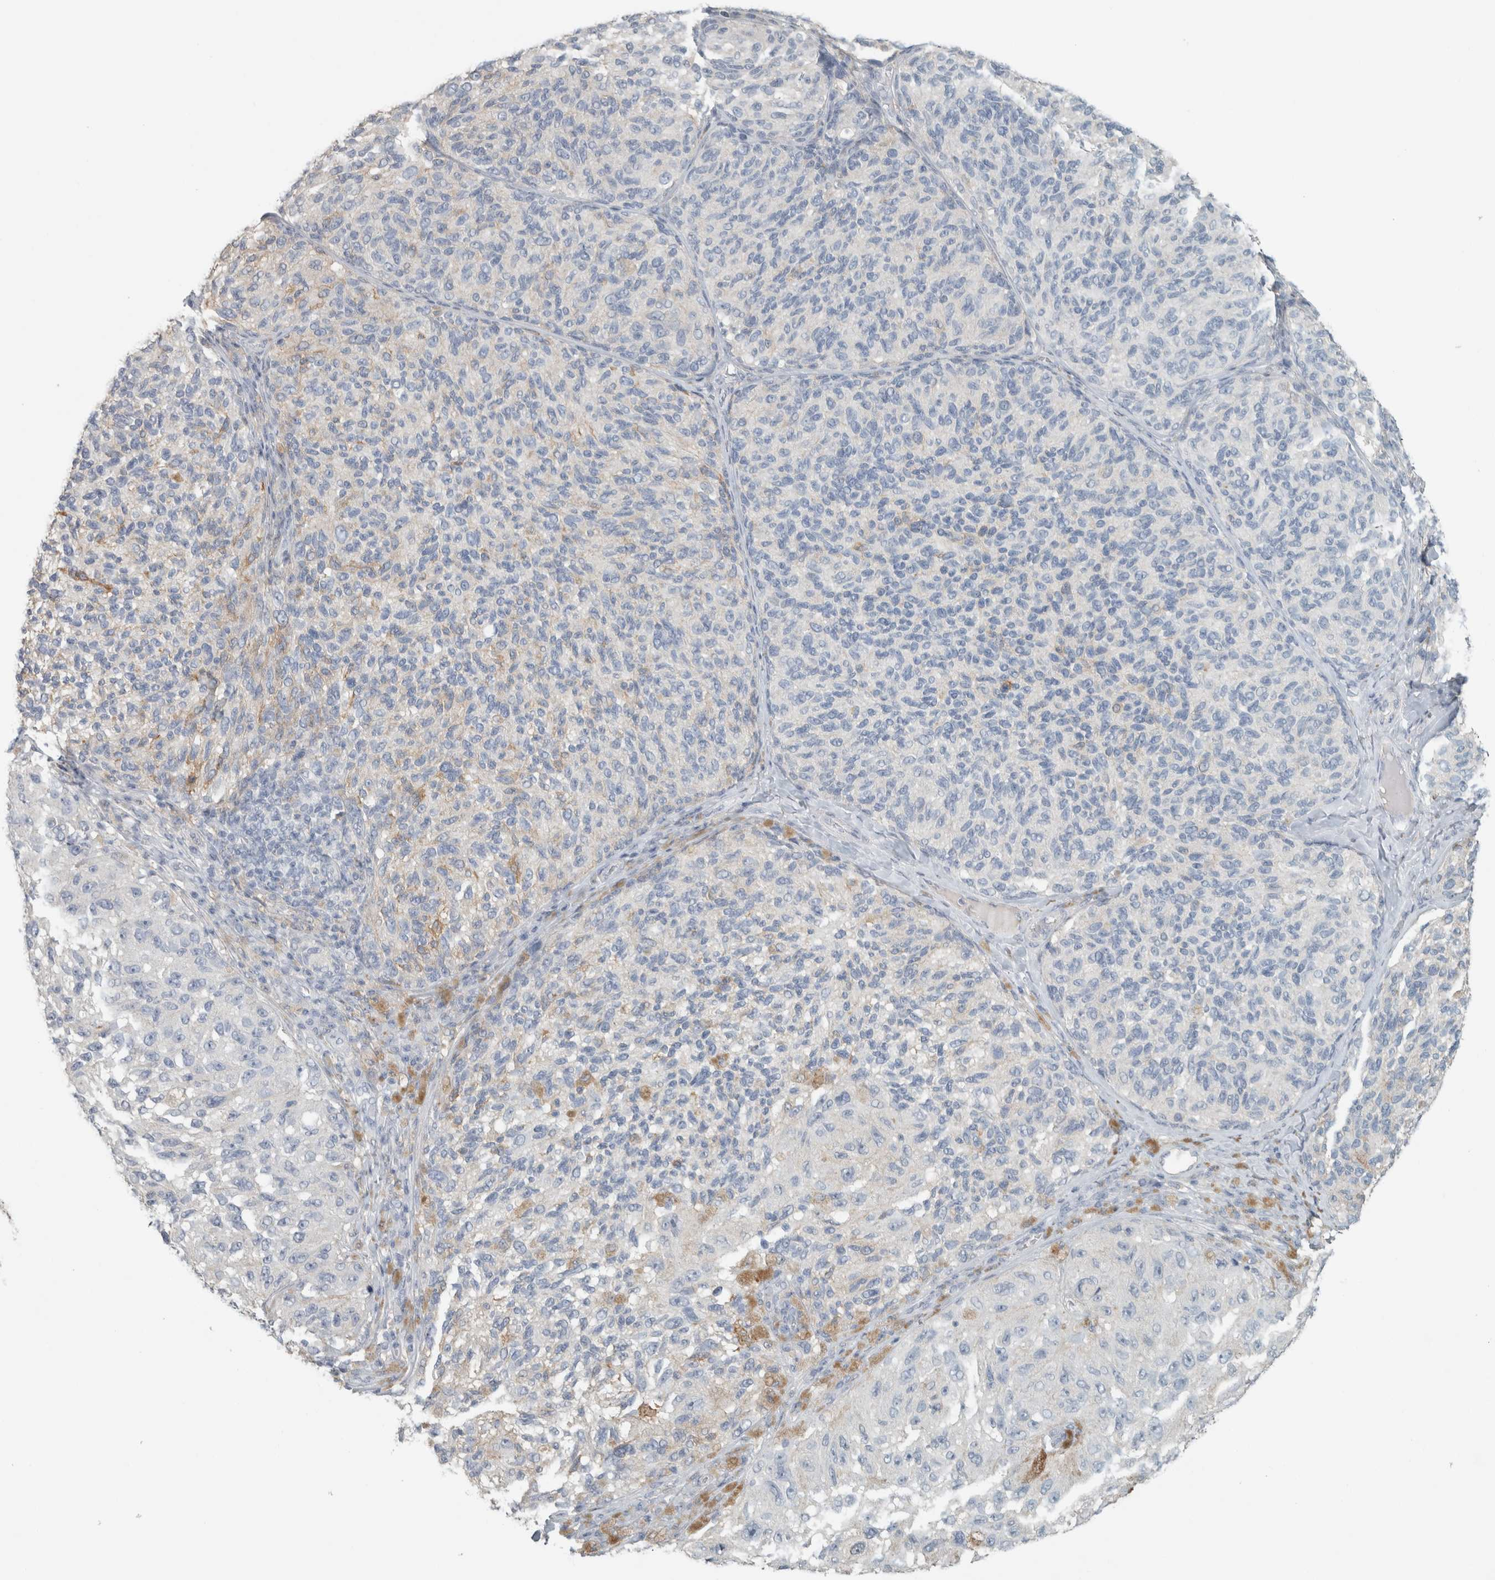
{"staining": {"intensity": "negative", "quantity": "none", "location": "none"}, "tissue": "melanoma", "cell_type": "Tumor cells", "image_type": "cancer", "snomed": [{"axis": "morphology", "description": "Malignant melanoma, NOS"}, {"axis": "topography", "description": "Skin"}], "caption": "Tumor cells are negative for brown protein staining in malignant melanoma.", "gene": "SCIN", "patient": {"sex": "female", "age": 73}}